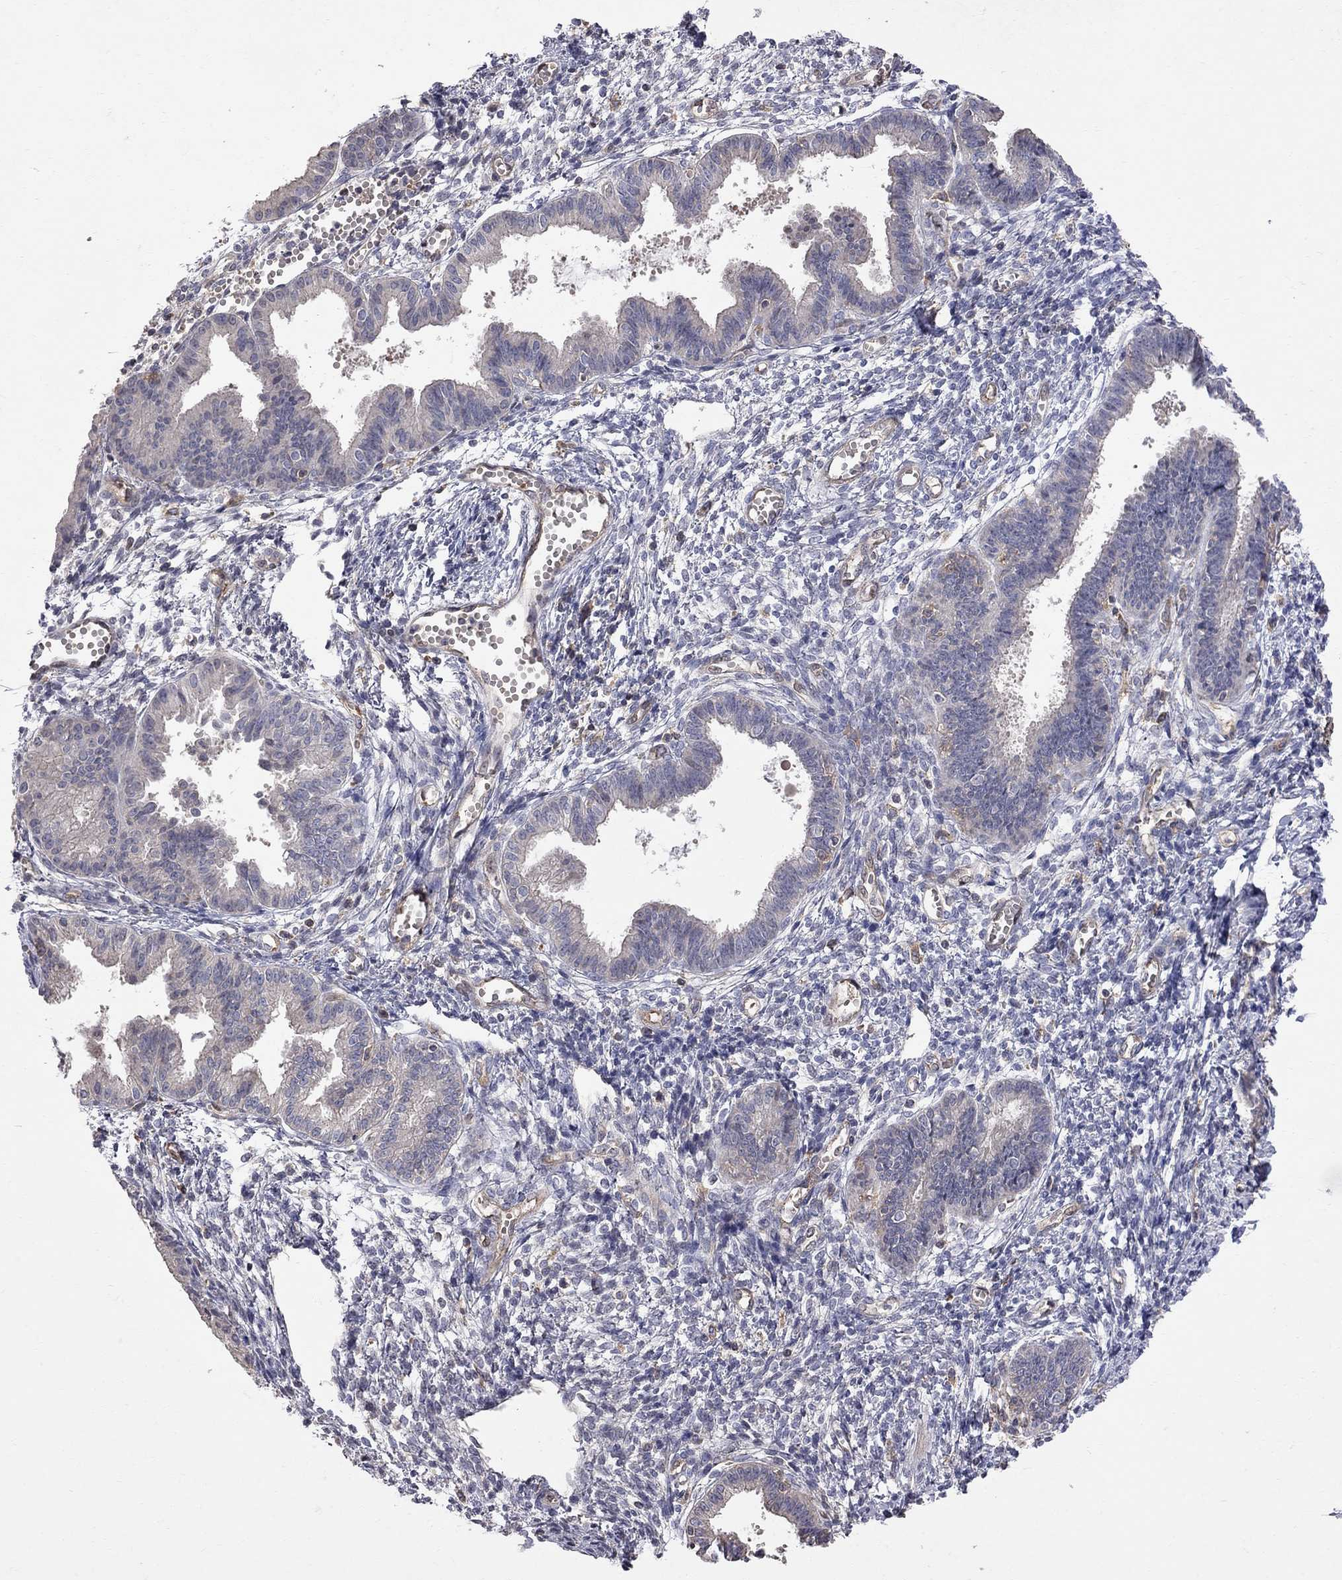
{"staining": {"intensity": "negative", "quantity": "none", "location": "none"}, "tissue": "endometrium", "cell_type": "Cells in endometrial stroma", "image_type": "normal", "snomed": [{"axis": "morphology", "description": "Normal tissue, NOS"}, {"axis": "topography", "description": "Cervix"}, {"axis": "topography", "description": "Endometrium"}], "caption": "An IHC photomicrograph of unremarkable endometrium is shown. There is no staining in cells in endometrial stroma of endometrium. The staining is performed using DAB brown chromogen with nuclei counter-stained in using hematoxylin.", "gene": "ABI3", "patient": {"sex": "female", "age": 37}}